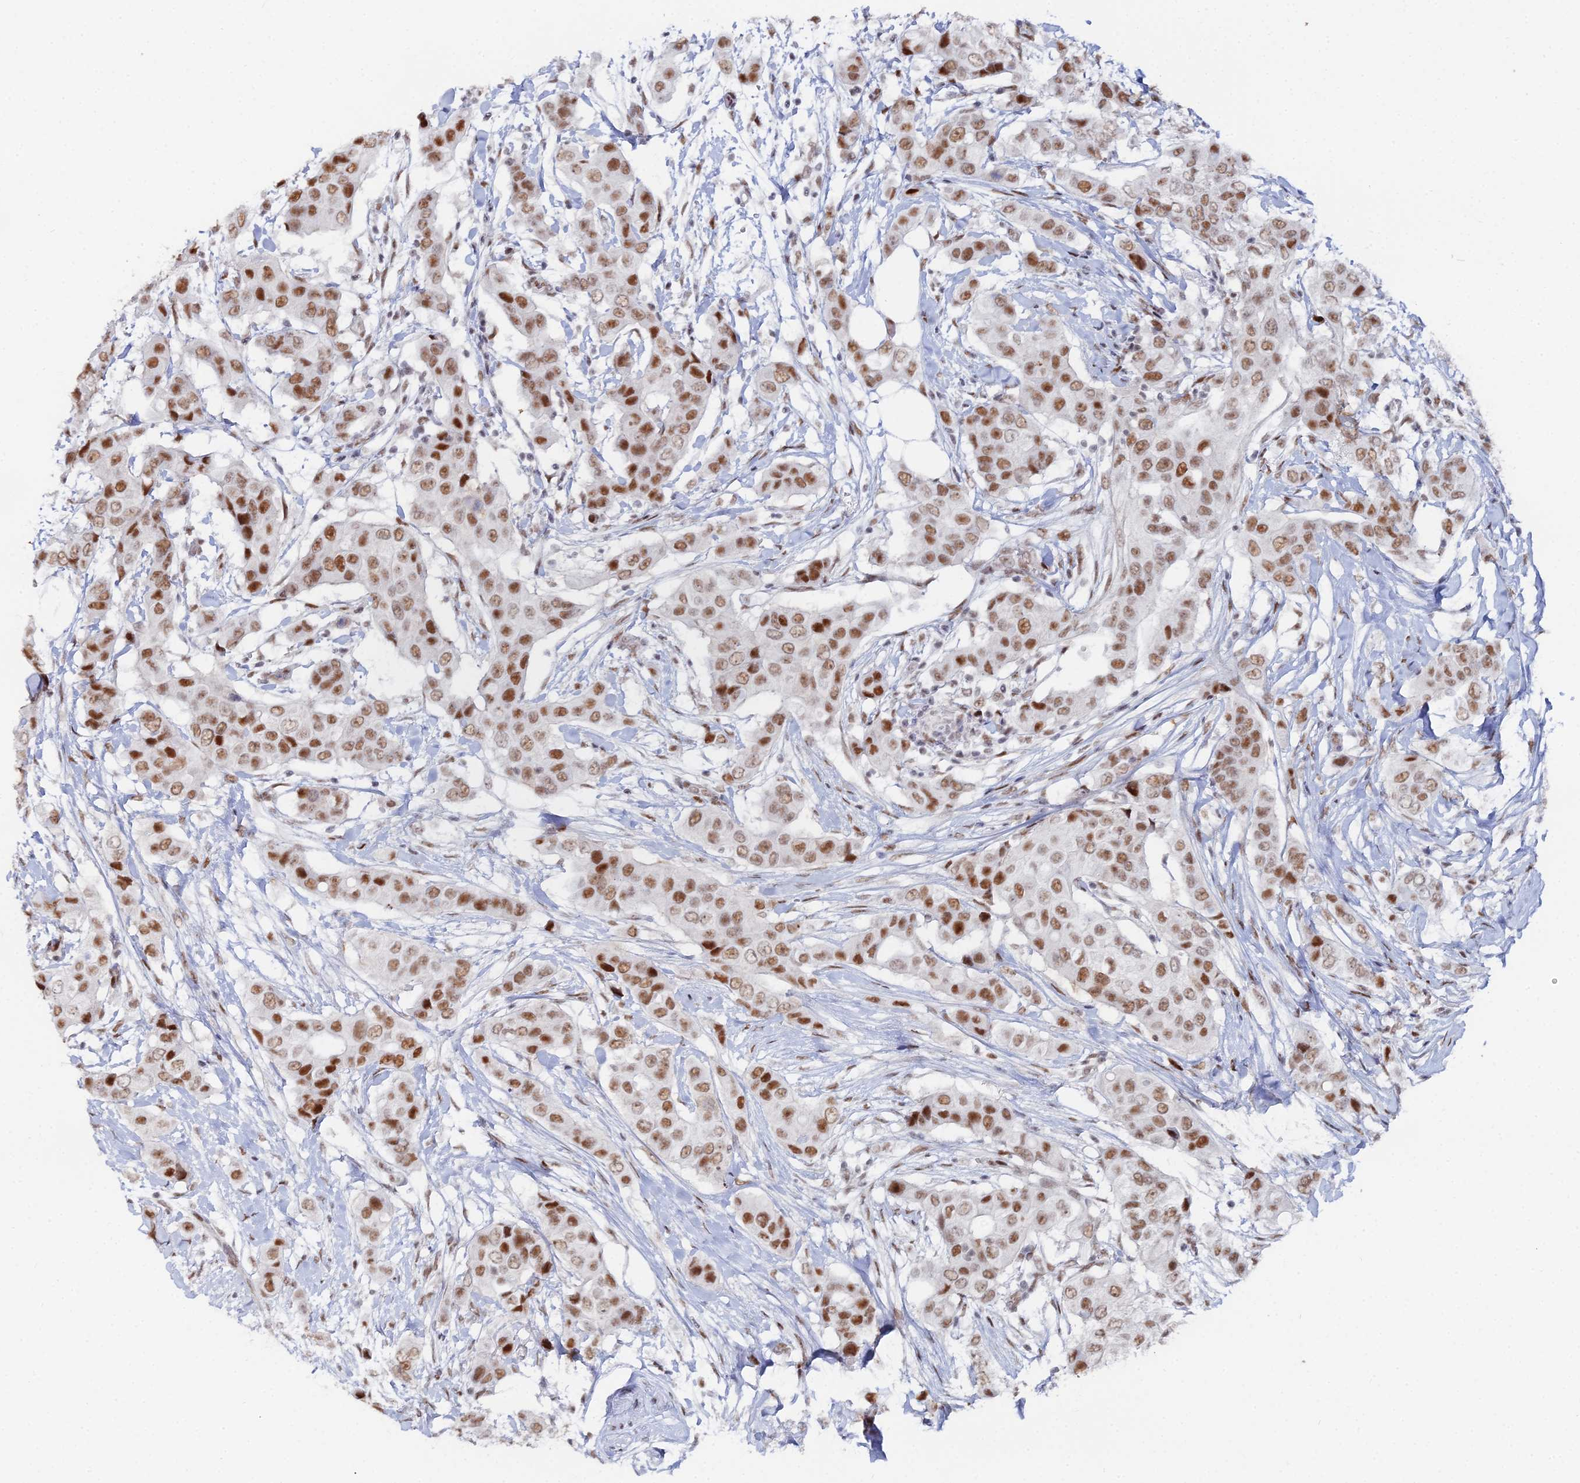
{"staining": {"intensity": "moderate", "quantity": ">75%", "location": "nuclear"}, "tissue": "breast cancer", "cell_type": "Tumor cells", "image_type": "cancer", "snomed": [{"axis": "morphology", "description": "Lobular carcinoma"}, {"axis": "topography", "description": "Breast"}], "caption": "Immunohistochemistry (IHC) of breast cancer demonstrates medium levels of moderate nuclear positivity in approximately >75% of tumor cells. Using DAB (brown) and hematoxylin (blue) stains, captured at high magnification using brightfield microscopy.", "gene": "GSC2", "patient": {"sex": "female", "age": 51}}